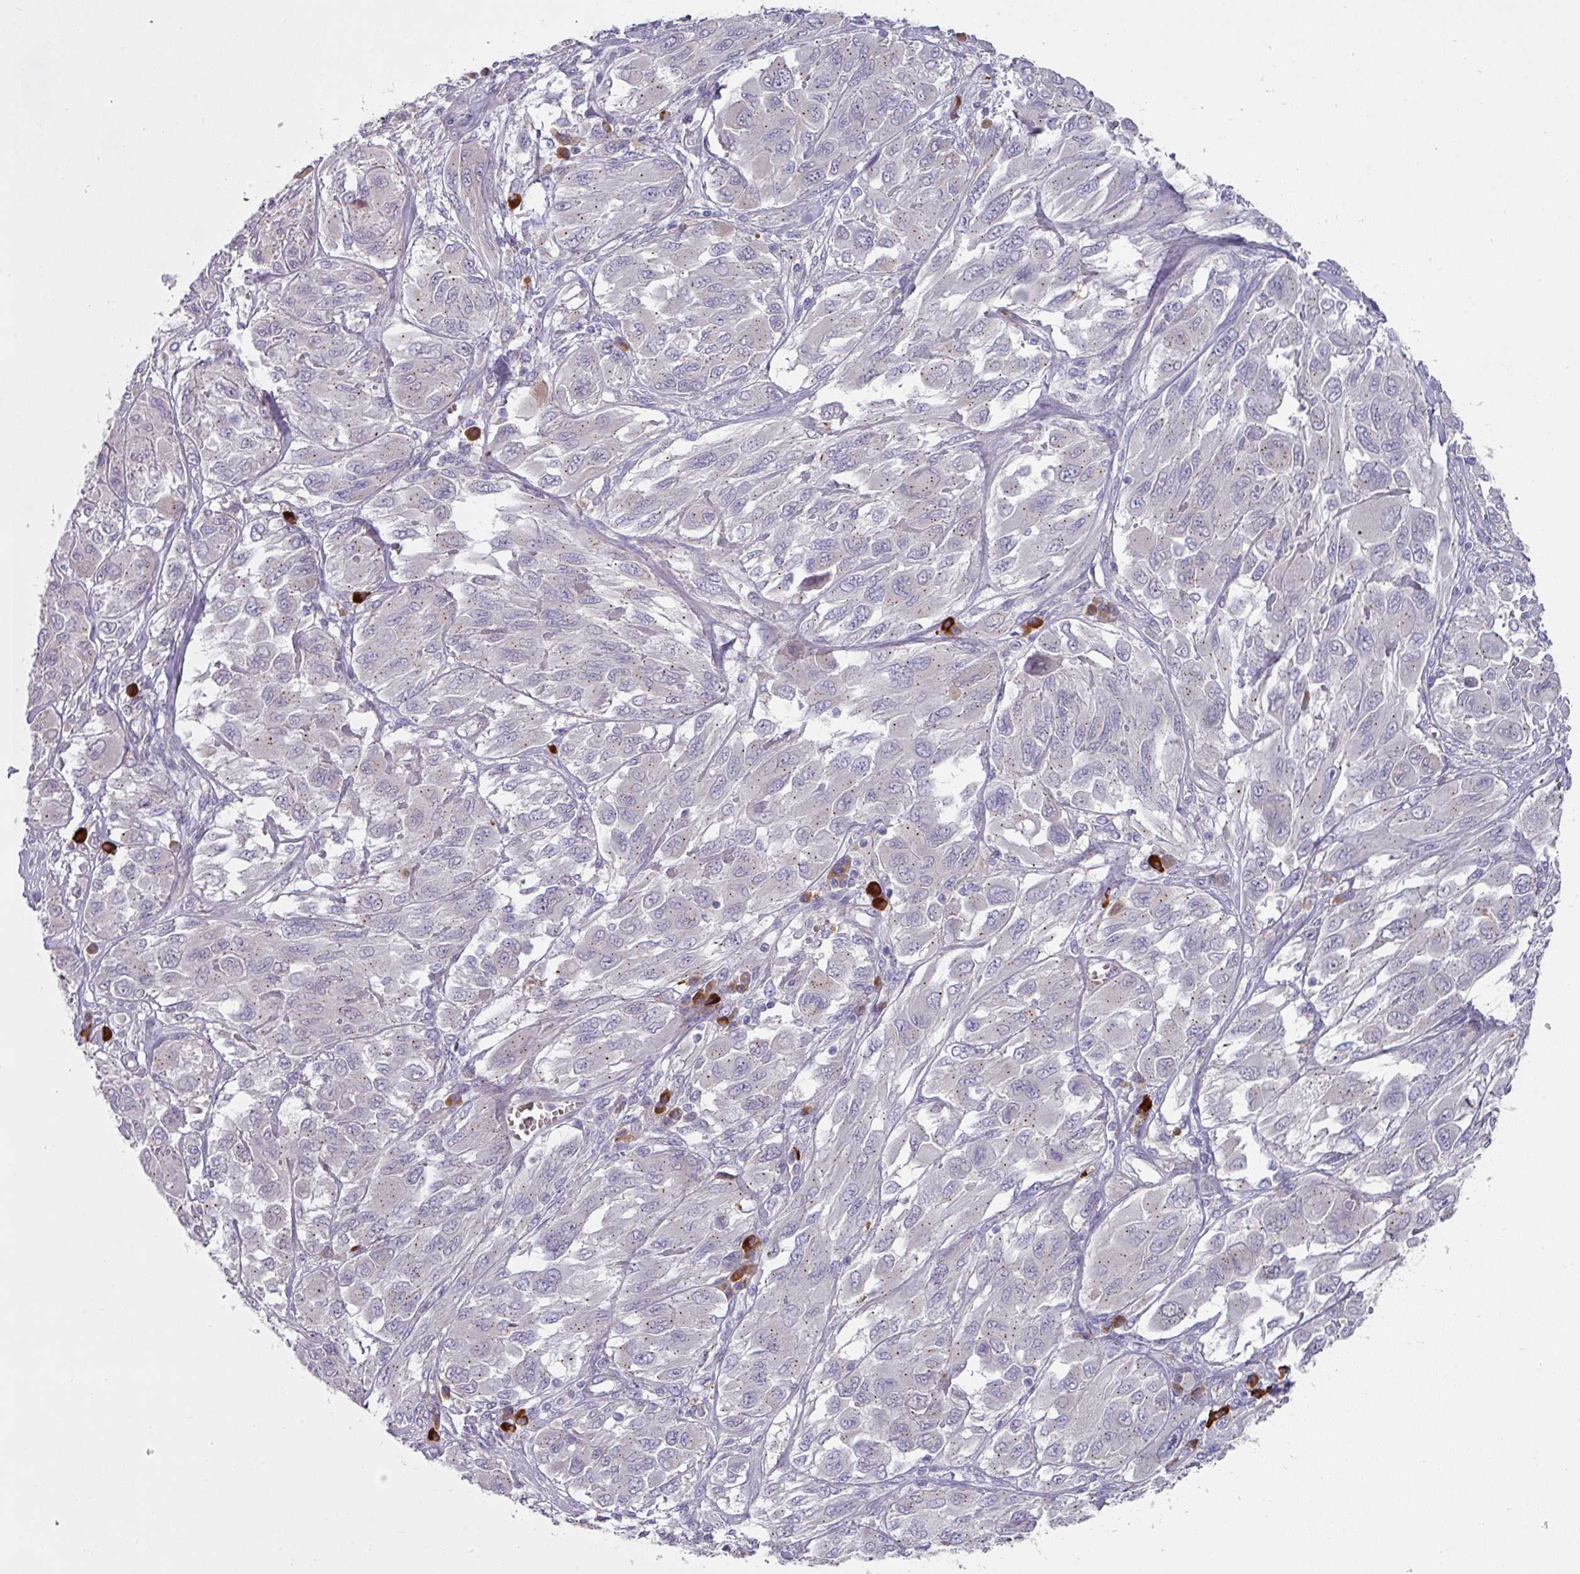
{"staining": {"intensity": "weak", "quantity": "<25%", "location": "cytoplasmic/membranous"}, "tissue": "melanoma", "cell_type": "Tumor cells", "image_type": "cancer", "snomed": [{"axis": "morphology", "description": "Malignant melanoma, NOS"}, {"axis": "topography", "description": "Skin"}], "caption": "This is an immunohistochemistry (IHC) photomicrograph of malignant melanoma. There is no positivity in tumor cells.", "gene": "IL4R", "patient": {"sex": "female", "age": 91}}